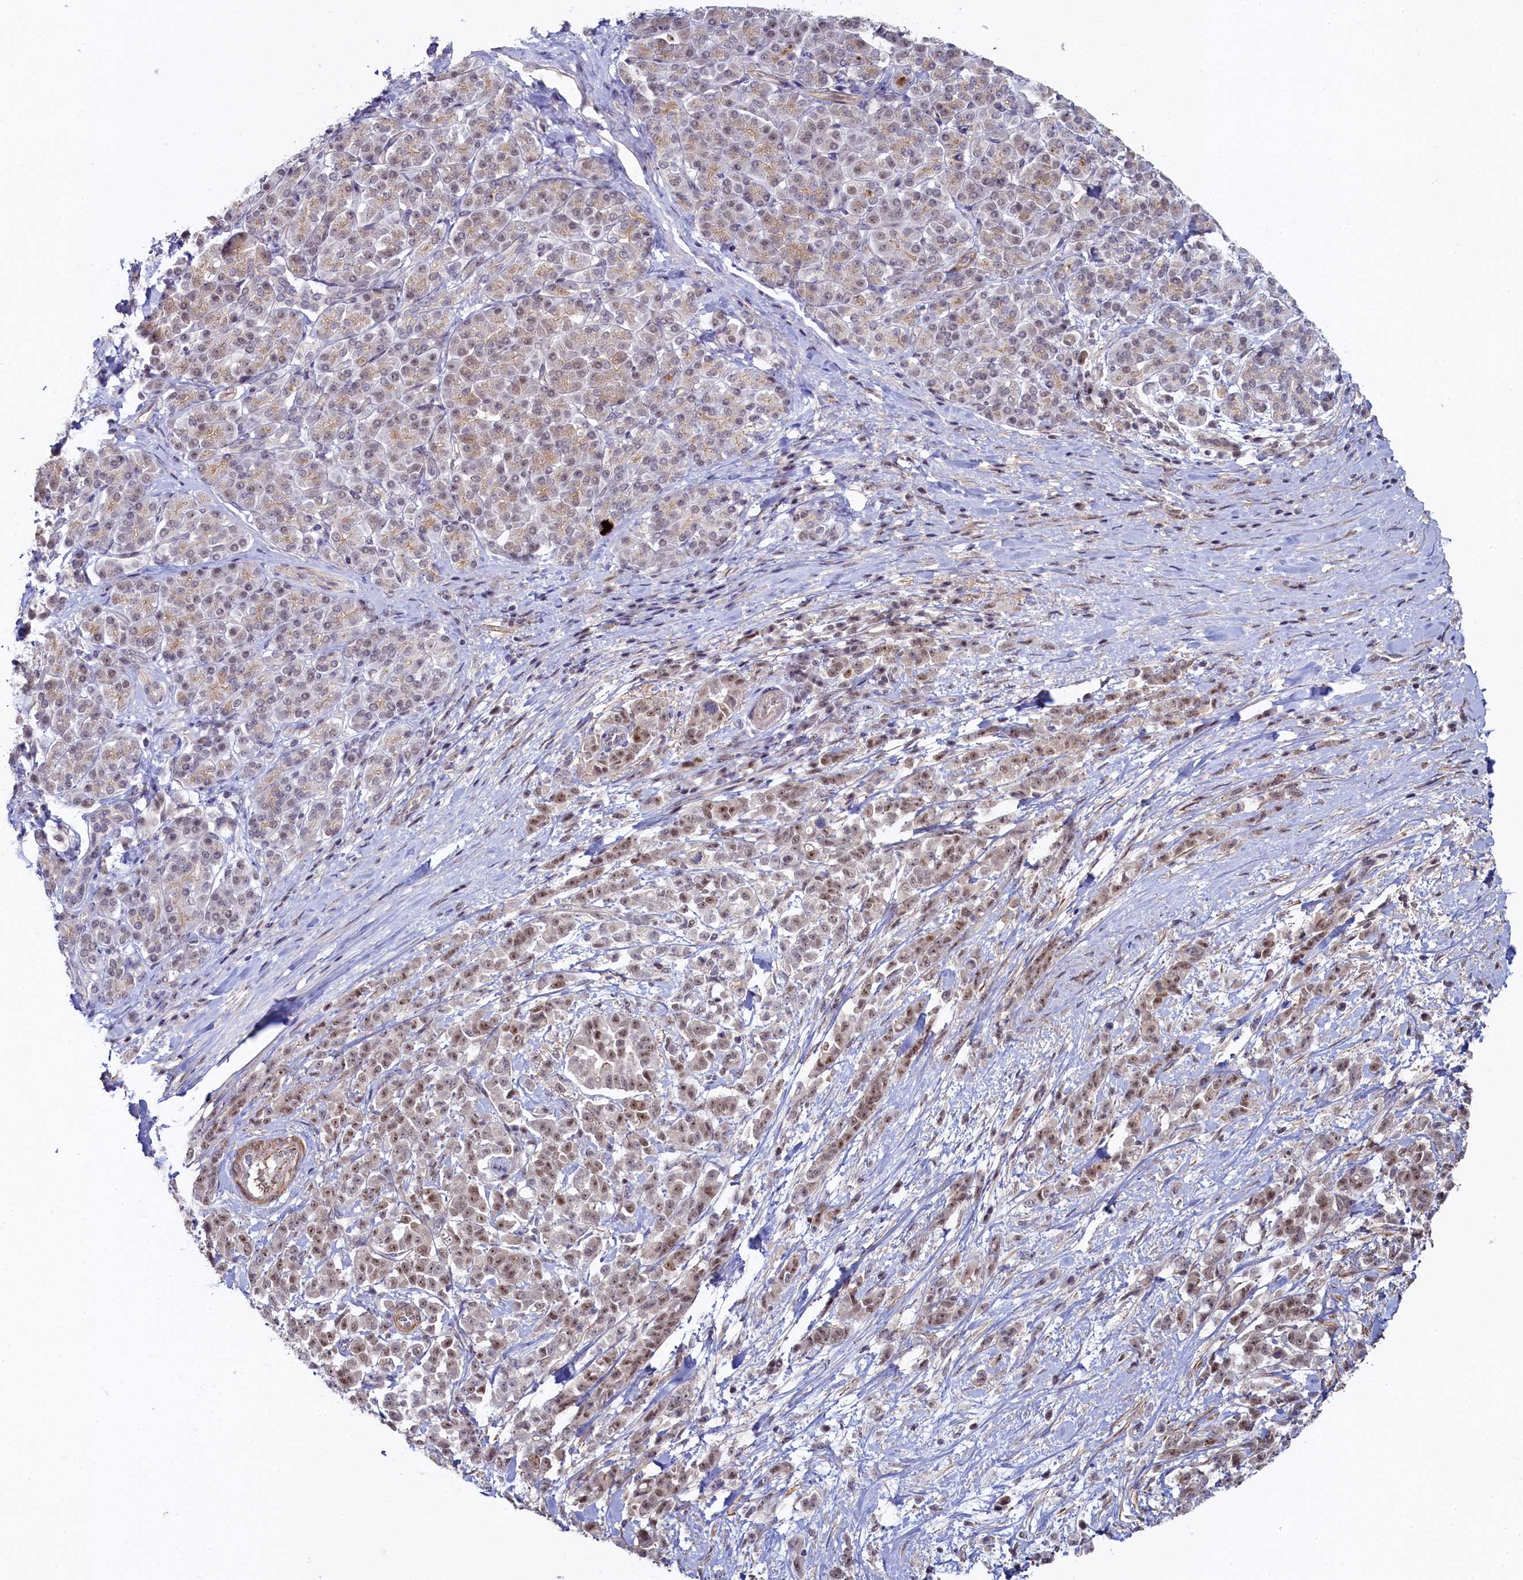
{"staining": {"intensity": "weak", "quantity": "25%-75%", "location": "cytoplasmic/membranous,nuclear"}, "tissue": "pancreatic cancer", "cell_type": "Tumor cells", "image_type": "cancer", "snomed": [{"axis": "morphology", "description": "Normal tissue, NOS"}, {"axis": "morphology", "description": "Adenocarcinoma, NOS"}, {"axis": "topography", "description": "Pancreas"}], "caption": "Immunohistochemical staining of adenocarcinoma (pancreatic) displays weak cytoplasmic/membranous and nuclear protein positivity in about 25%-75% of tumor cells. (DAB IHC with brightfield microscopy, high magnification).", "gene": "INTS14", "patient": {"sex": "female", "age": 64}}